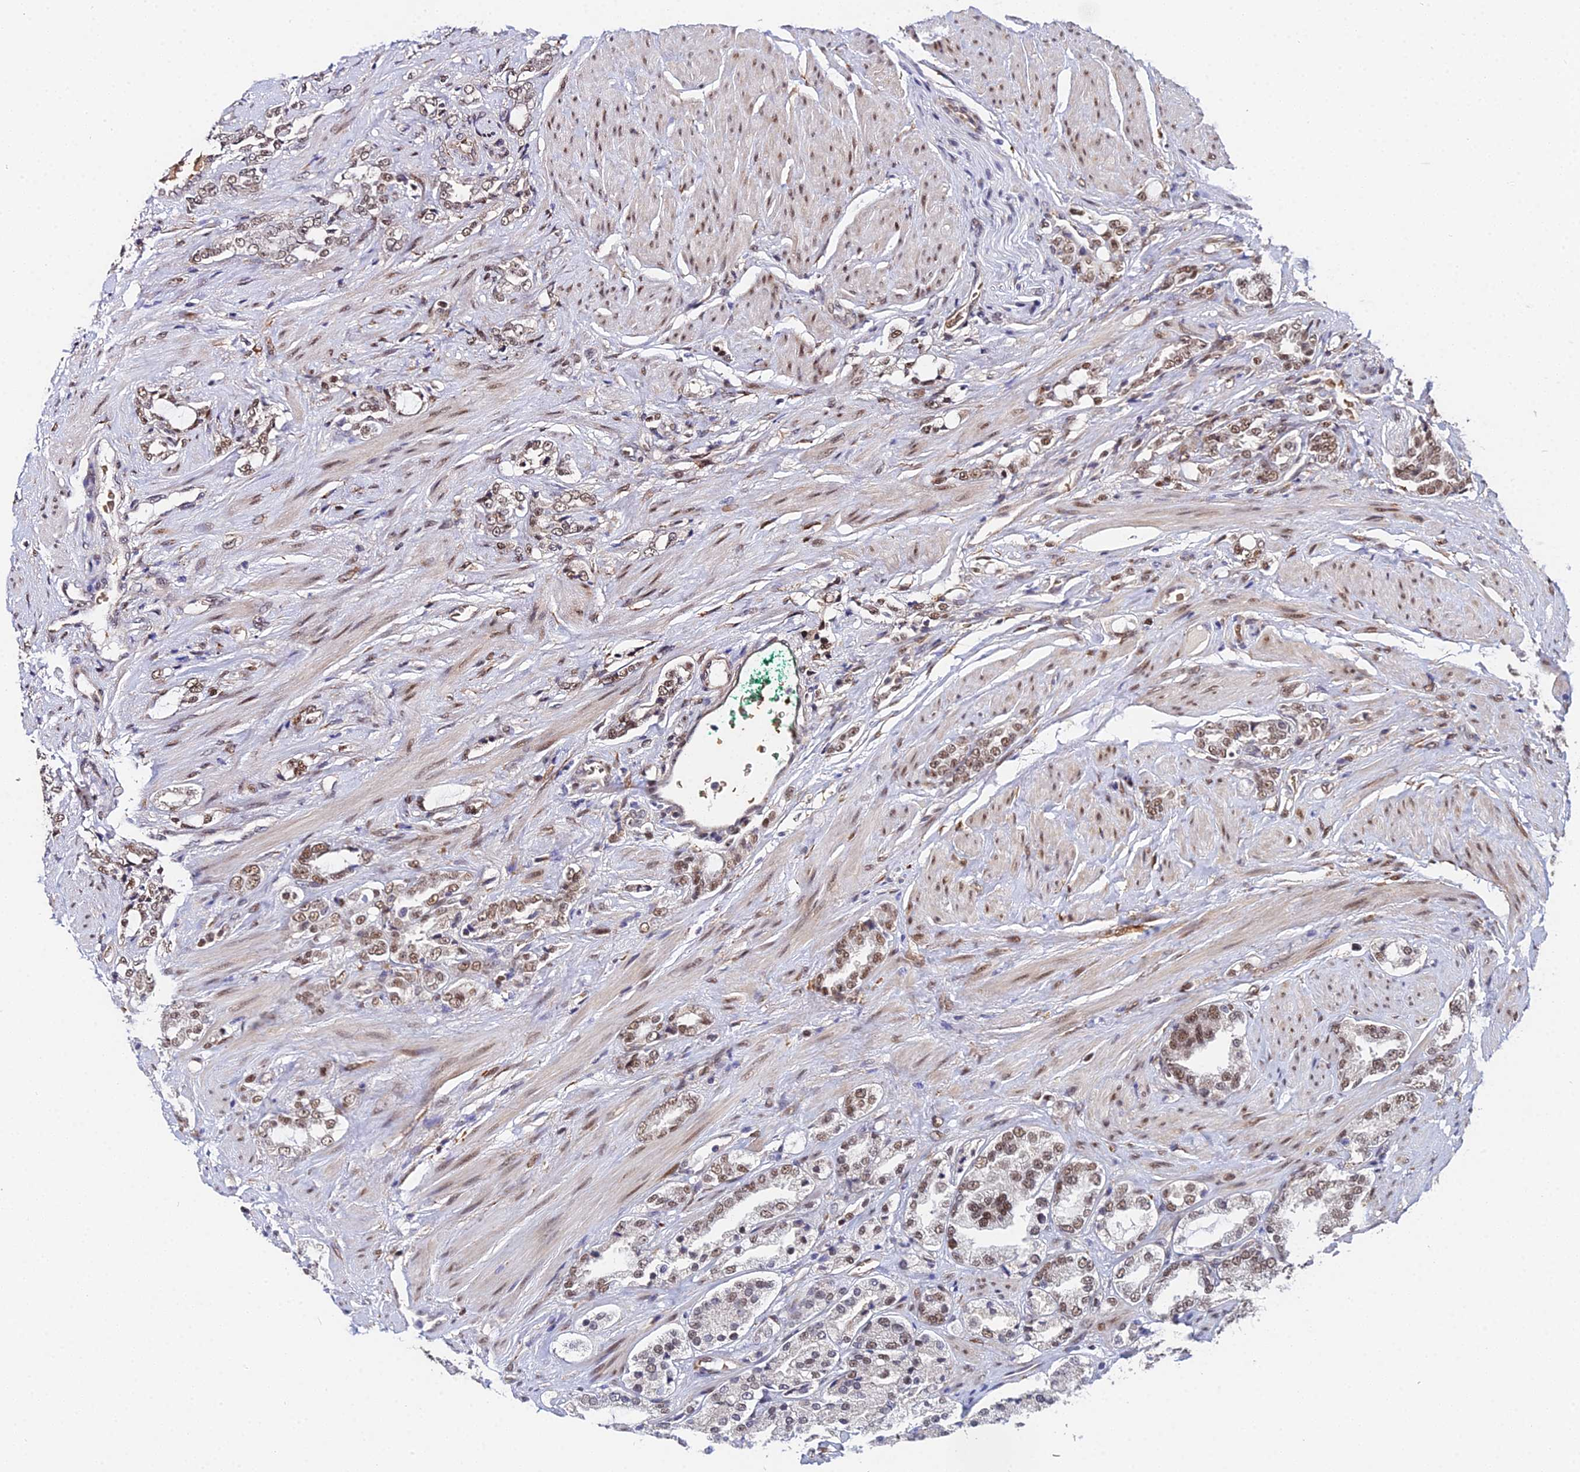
{"staining": {"intensity": "moderate", "quantity": ">75%", "location": "nuclear"}, "tissue": "prostate cancer", "cell_type": "Tumor cells", "image_type": "cancer", "snomed": [{"axis": "morphology", "description": "Adenocarcinoma, High grade"}, {"axis": "topography", "description": "Prostate"}], "caption": "High-magnification brightfield microscopy of adenocarcinoma (high-grade) (prostate) stained with DAB (3,3'-diaminobenzidine) (brown) and counterstained with hematoxylin (blue). tumor cells exhibit moderate nuclear positivity is appreciated in approximately>75% of cells.", "gene": "BCL9", "patient": {"sex": "male", "age": 64}}